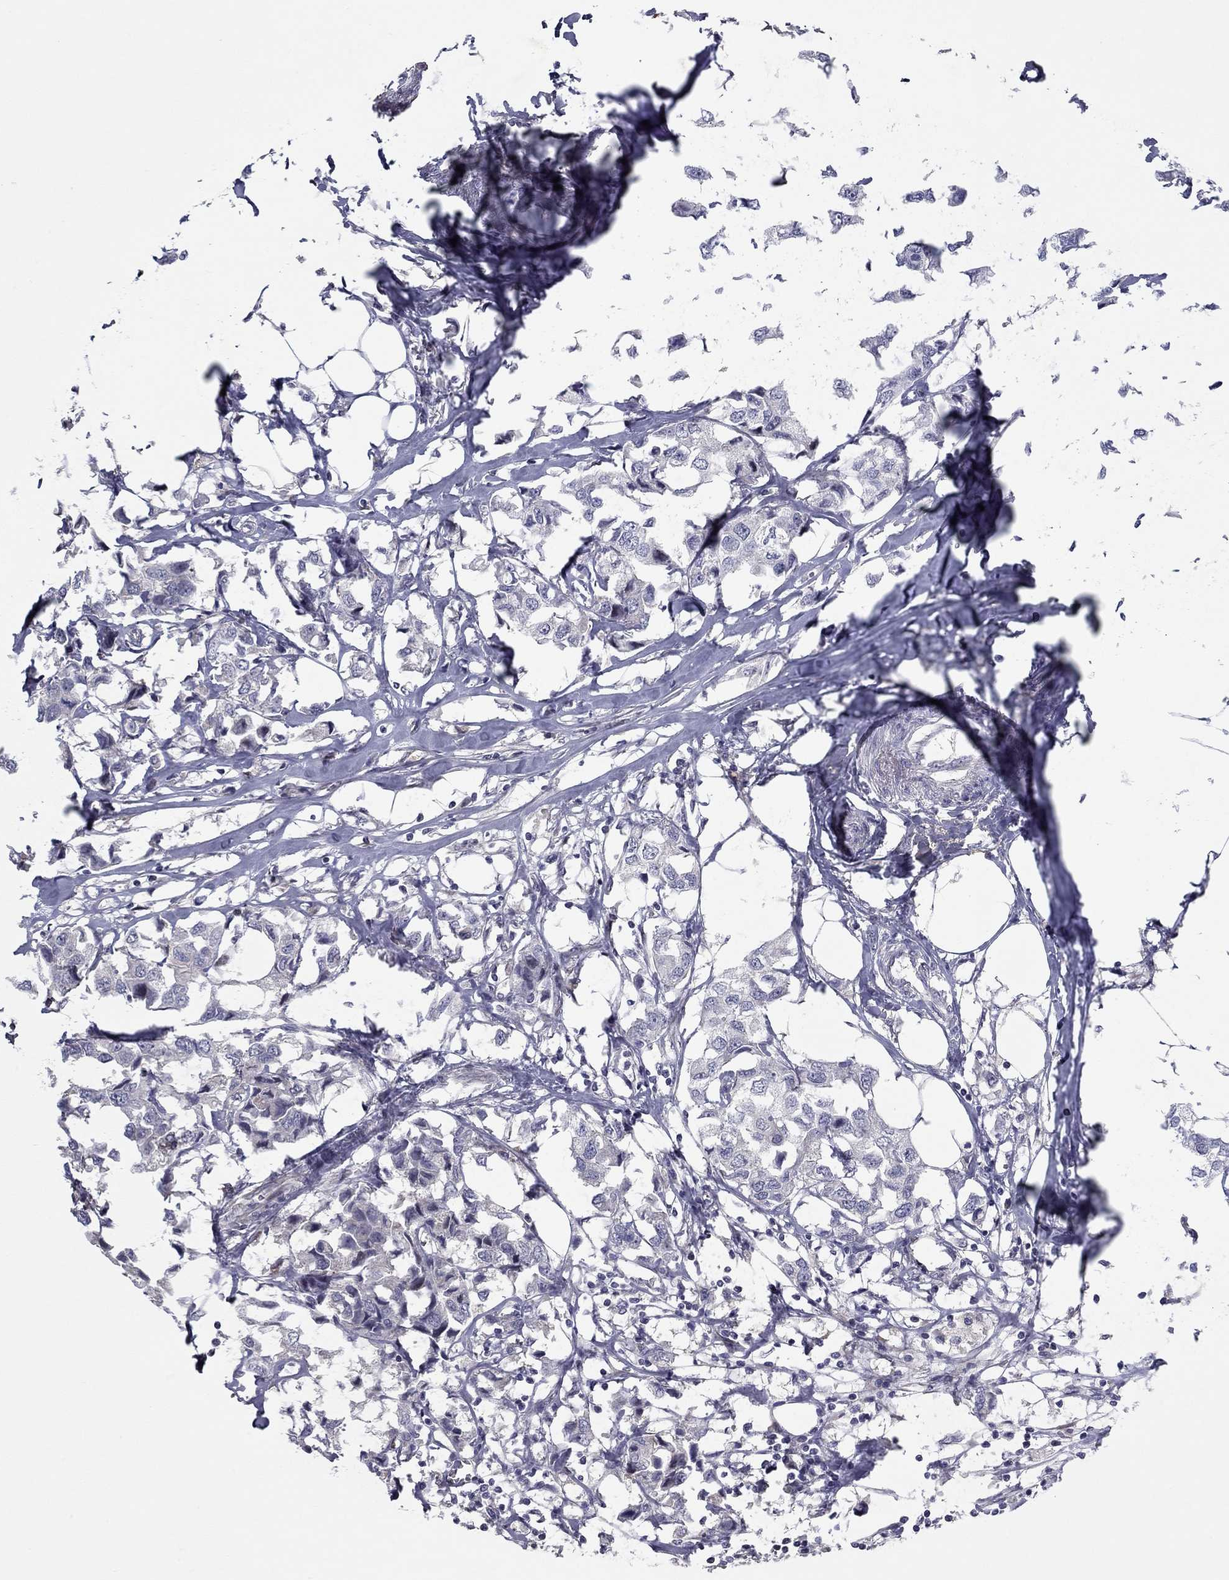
{"staining": {"intensity": "negative", "quantity": "none", "location": "none"}, "tissue": "breast cancer", "cell_type": "Tumor cells", "image_type": "cancer", "snomed": [{"axis": "morphology", "description": "Duct carcinoma"}, {"axis": "topography", "description": "Breast"}], "caption": "Immunohistochemistry (IHC) micrograph of infiltrating ductal carcinoma (breast) stained for a protein (brown), which displays no staining in tumor cells.", "gene": "DUSP7", "patient": {"sex": "female", "age": 80}}